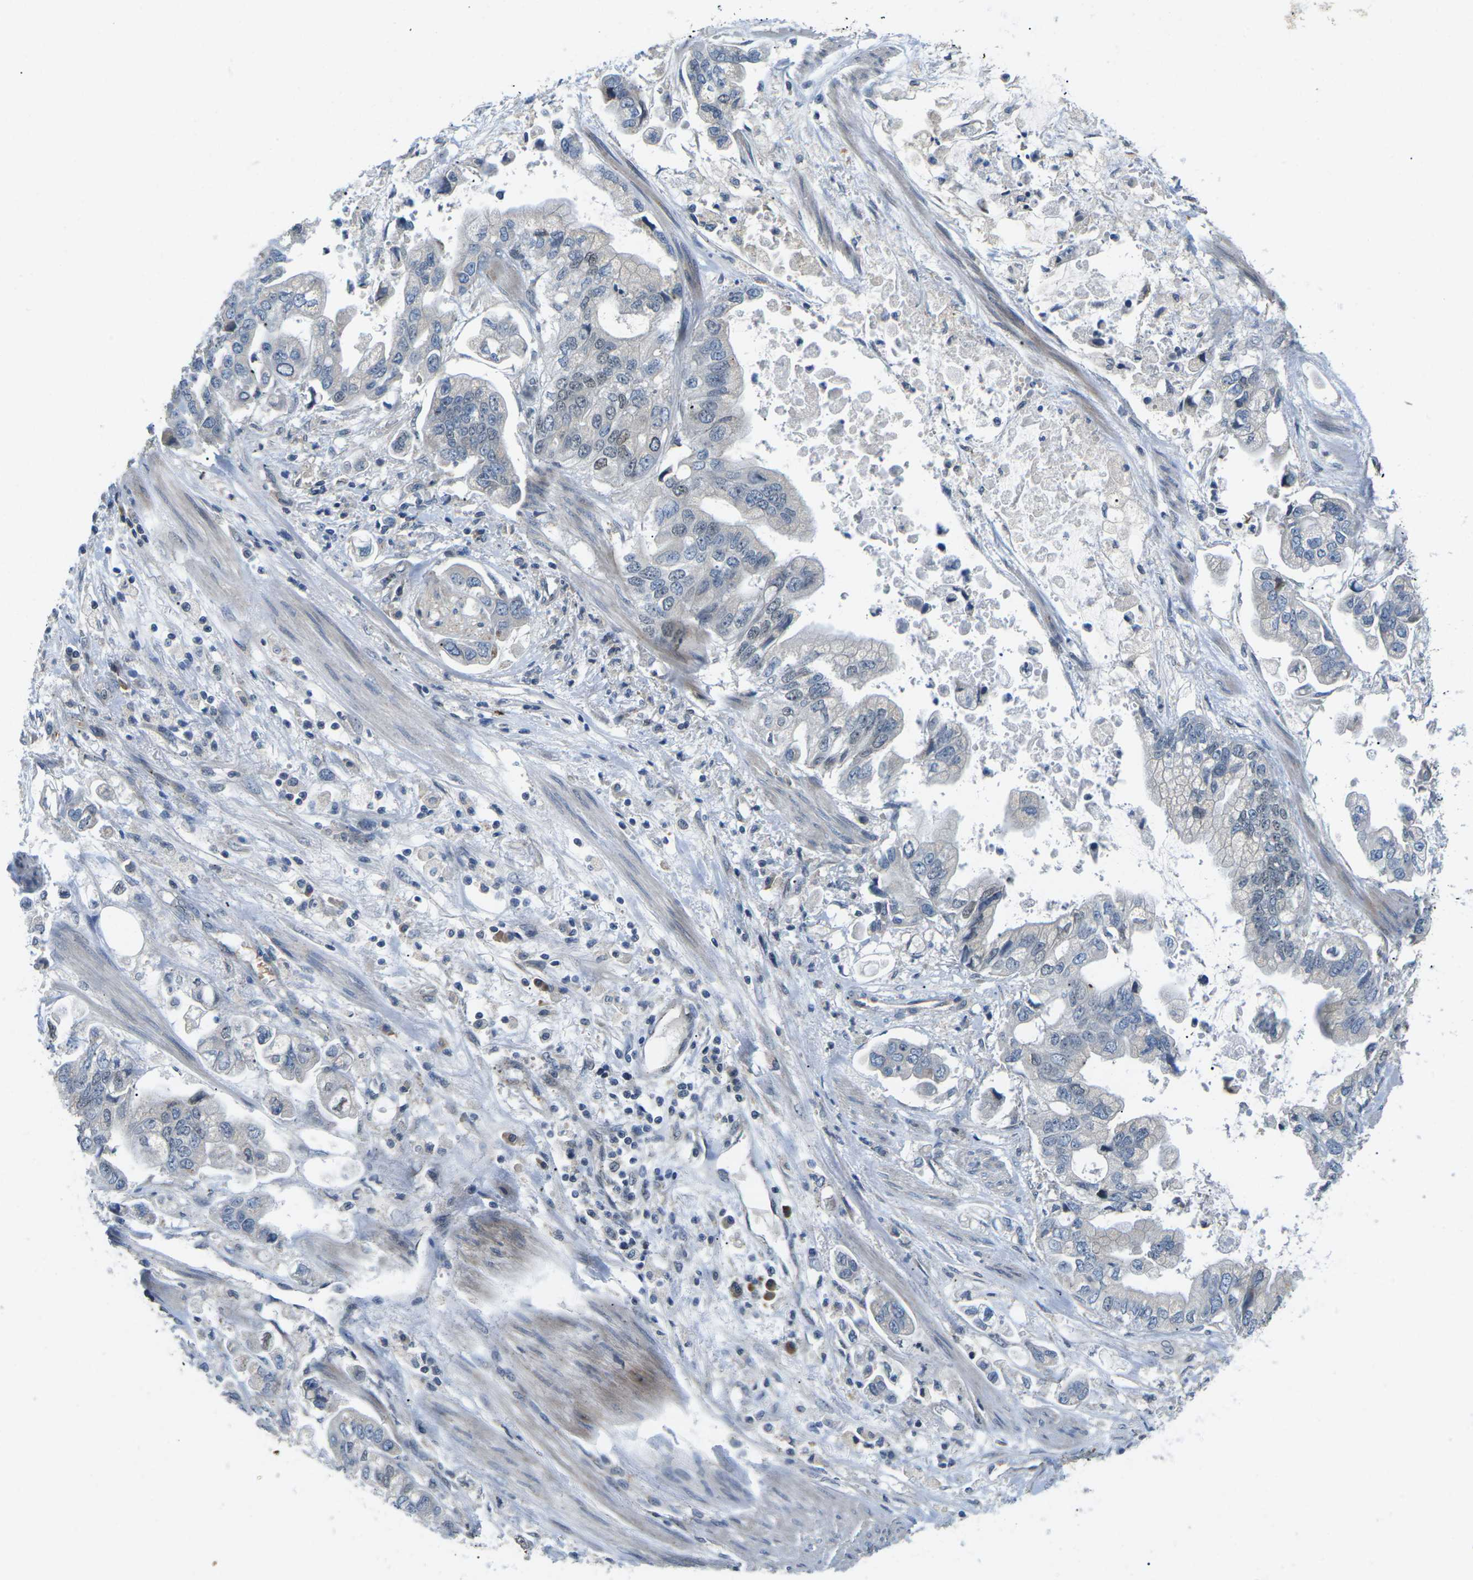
{"staining": {"intensity": "weak", "quantity": "<25%", "location": "nuclear"}, "tissue": "stomach cancer", "cell_type": "Tumor cells", "image_type": "cancer", "snomed": [{"axis": "morphology", "description": "Normal tissue, NOS"}, {"axis": "morphology", "description": "Adenocarcinoma, NOS"}, {"axis": "topography", "description": "Stomach"}], "caption": "There is no significant expression in tumor cells of adenocarcinoma (stomach). Nuclei are stained in blue.", "gene": "ERBB4", "patient": {"sex": "male", "age": 62}}